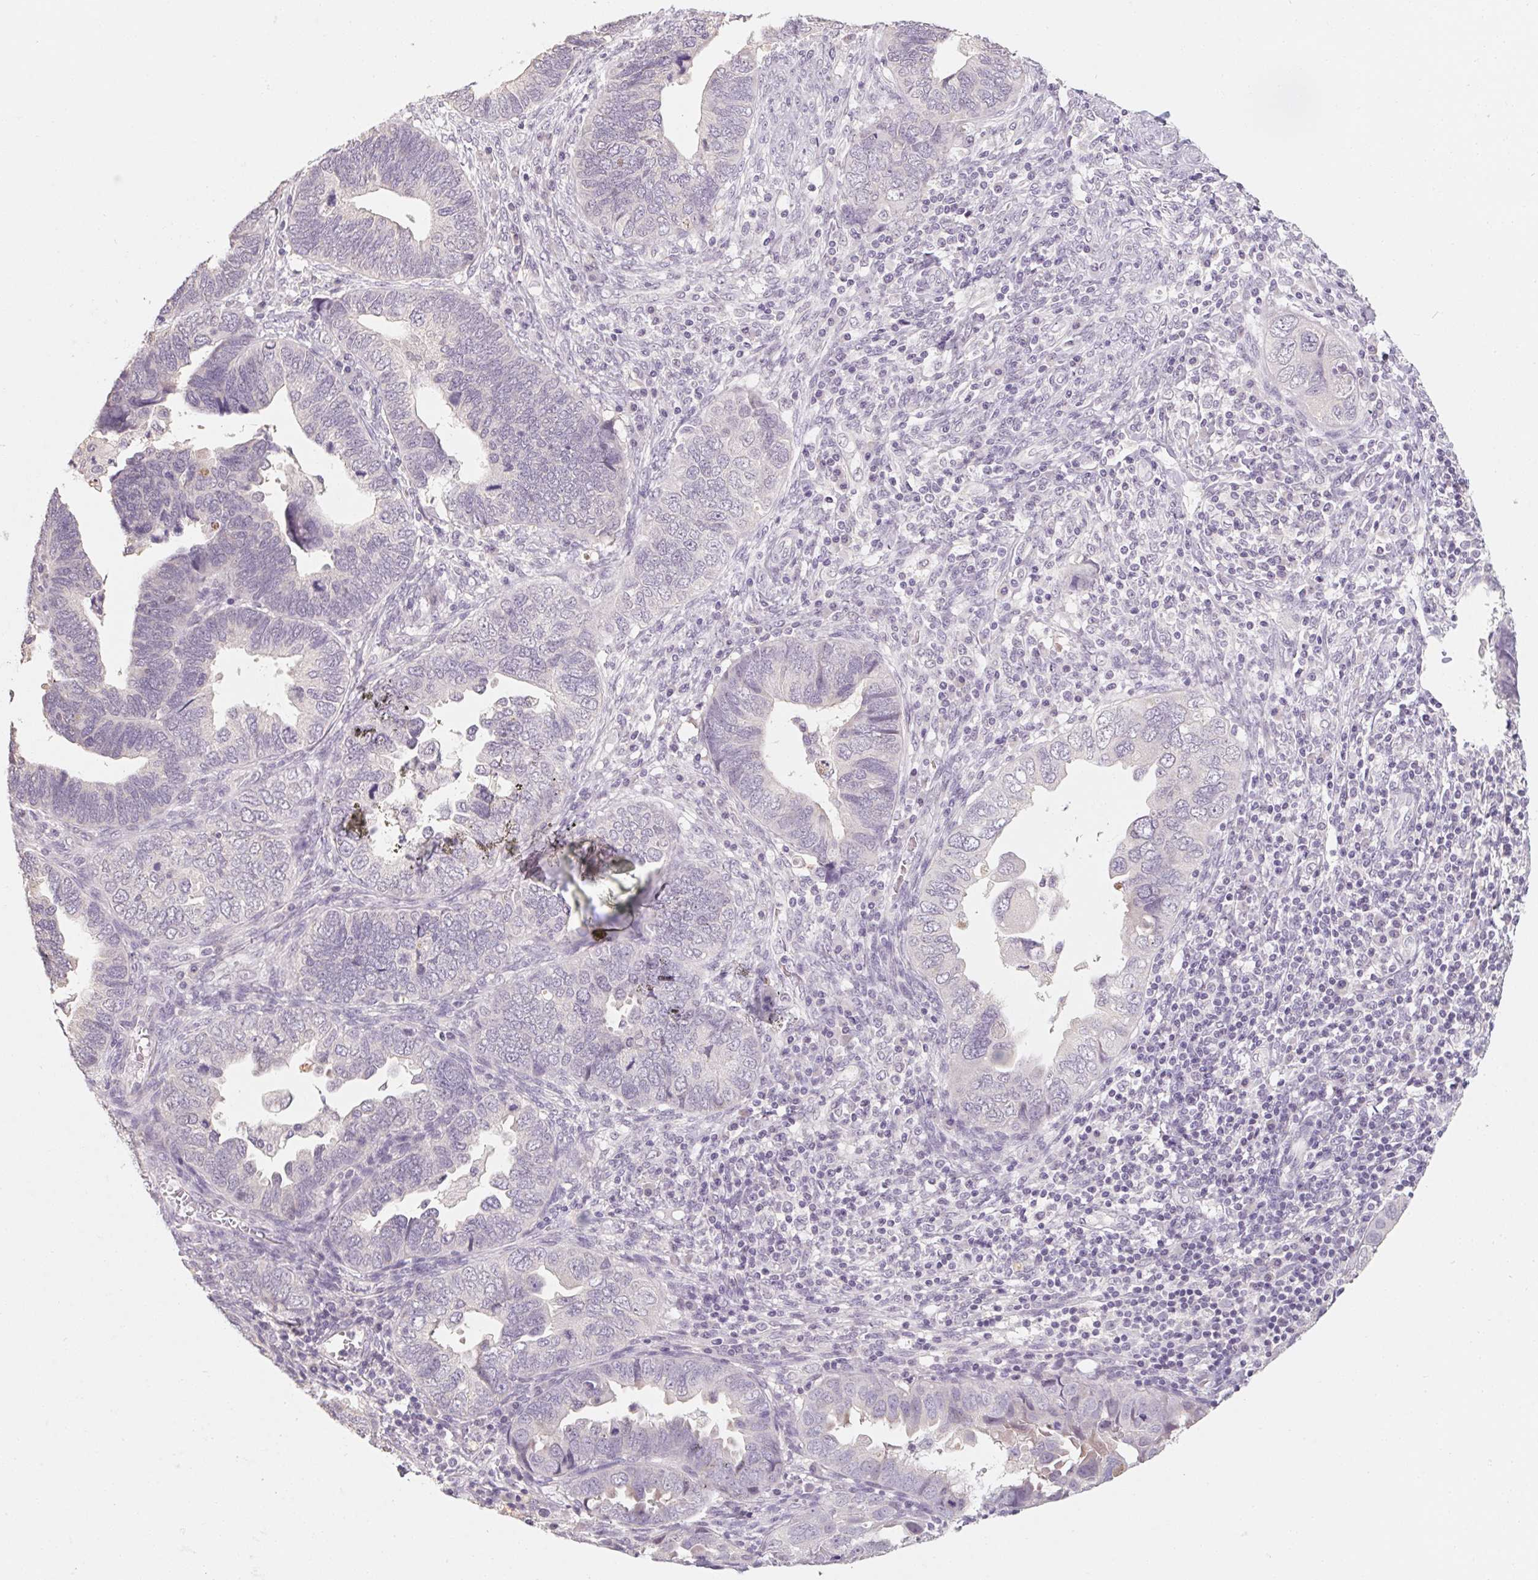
{"staining": {"intensity": "negative", "quantity": "none", "location": "none"}, "tissue": "endometrial cancer", "cell_type": "Tumor cells", "image_type": "cancer", "snomed": [{"axis": "morphology", "description": "Adenocarcinoma, NOS"}, {"axis": "topography", "description": "Endometrium"}], "caption": "Tumor cells are negative for brown protein staining in endometrial cancer. (Brightfield microscopy of DAB immunohistochemistry (IHC) at high magnification).", "gene": "CAPZA3", "patient": {"sex": "female", "age": 79}}